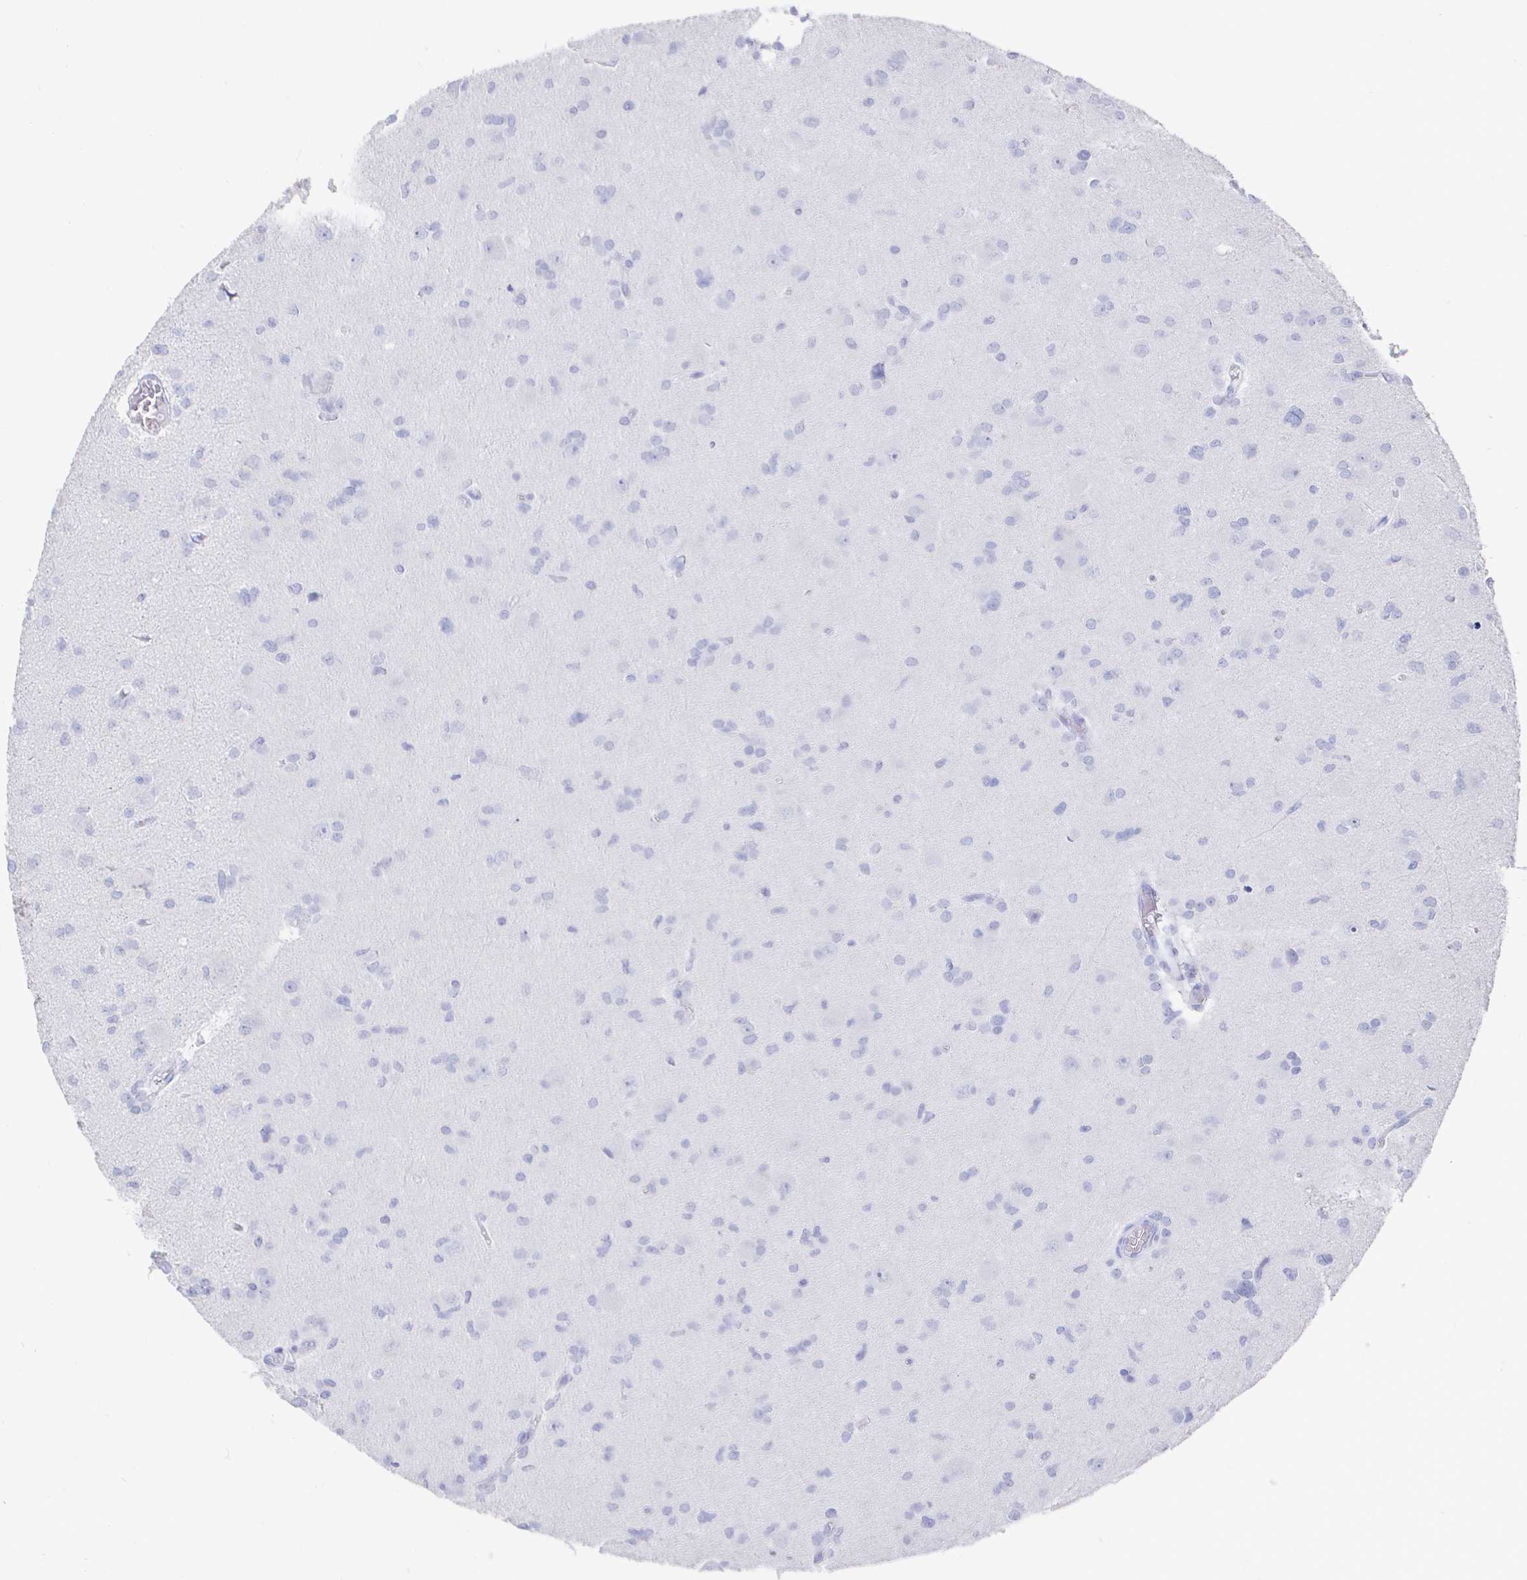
{"staining": {"intensity": "negative", "quantity": "none", "location": "none"}, "tissue": "glioma", "cell_type": "Tumor cells", "image_type": "cancer", "snomed": [{"axis": "morphology", "description": "Glioma, malignant, High grade"}, {"axis": "topography", "description": "Brain"}], "caption": "Photomicrograph shows no significant protein expression in tumor cells of malignant glioma (high-grade).", "gene": "CLCA1", "patient": {"sex": "male", "age": 23}}